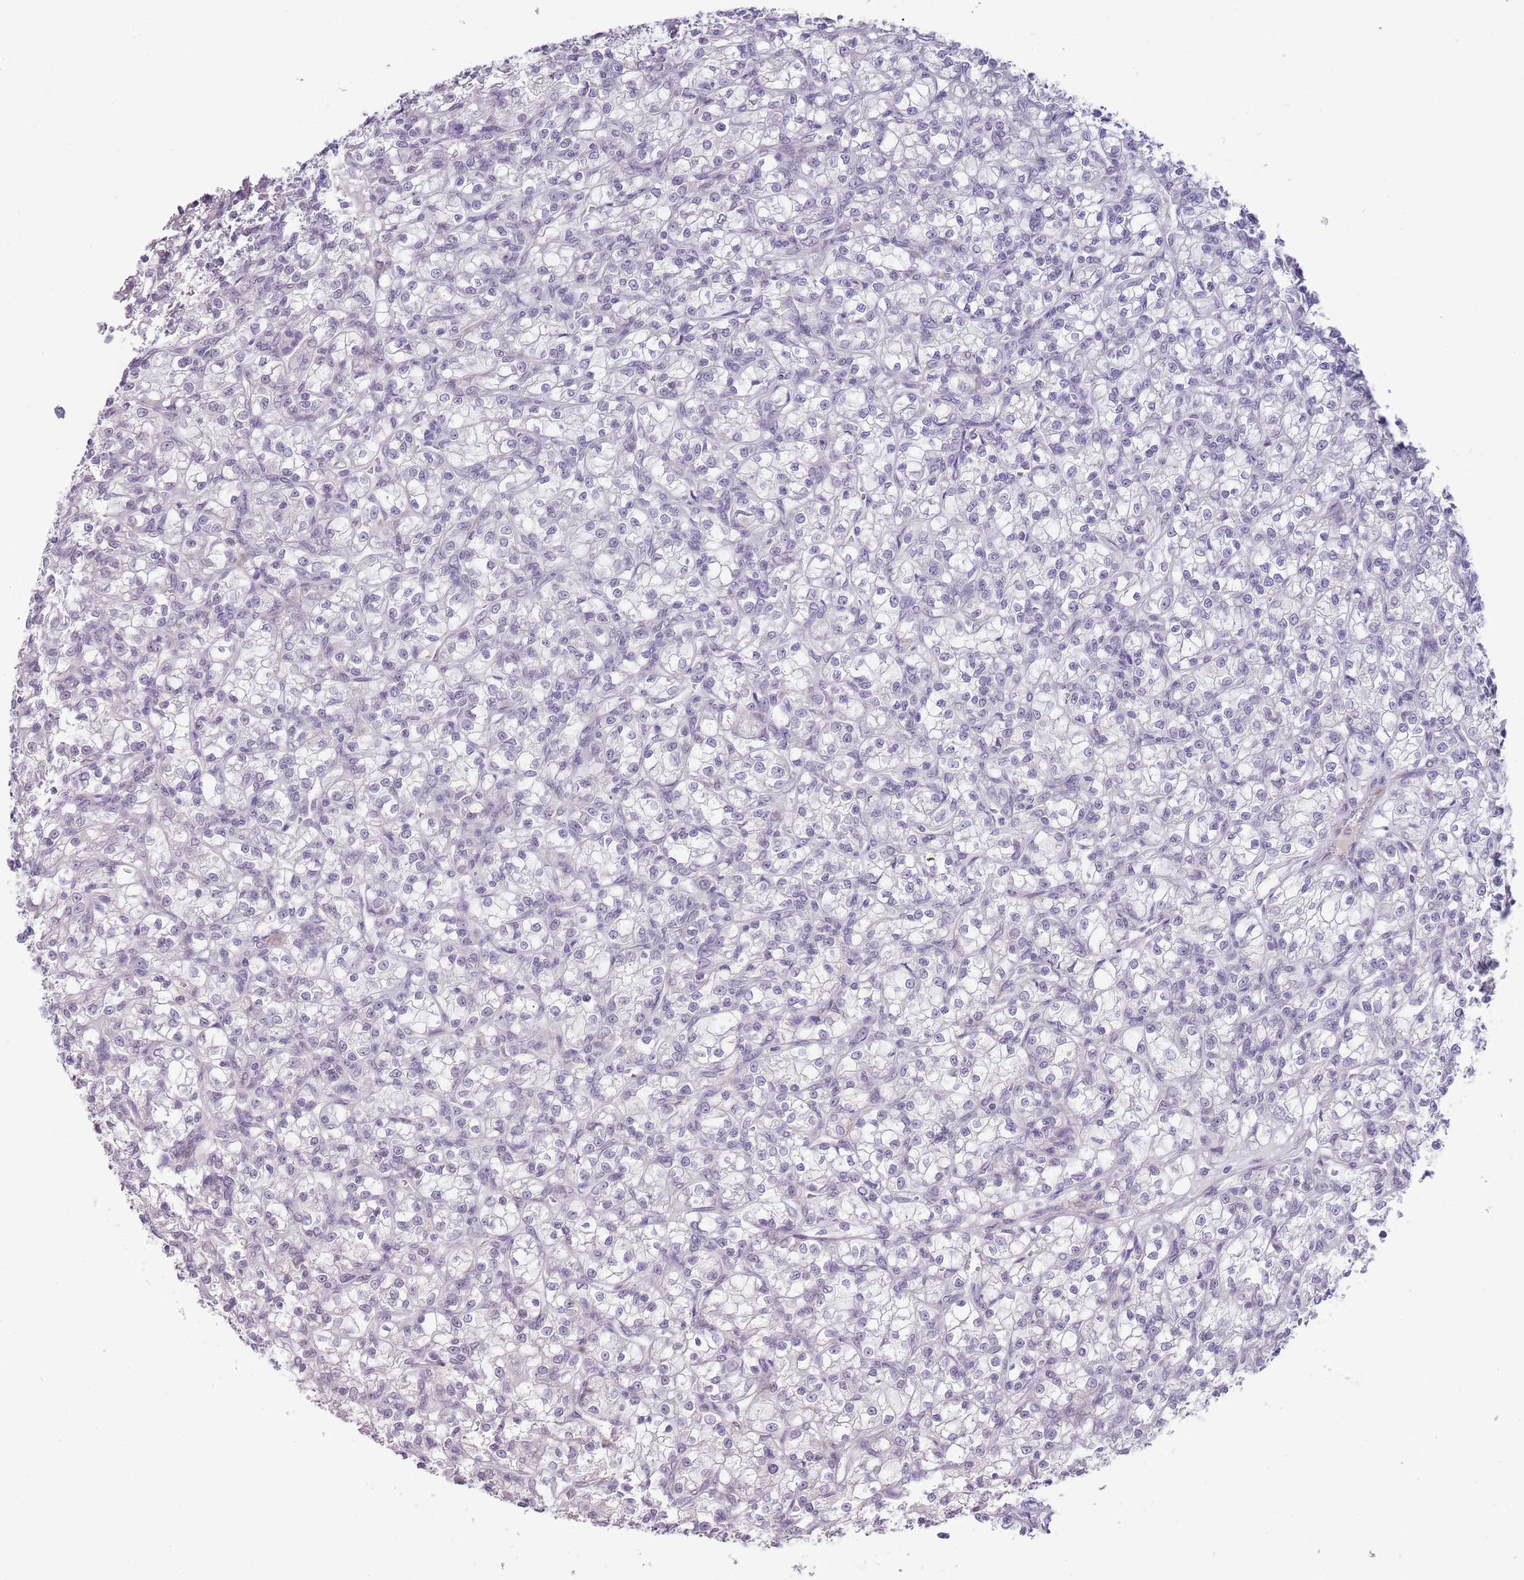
{"staining": {"intensity": "negative", "quantity": "none", "location": "none"}, "tissue": "renal cancer", "cell_type": "Tumor cells", "image_type": "cancer", "snomed": [{"axis": "morphology", "description": "Adenocarcinoma, NOS"}, {"axis": "topography", "description": "Kidney"}], "caption": "IHC micrograph of neoplastic tissue: renal cancer (adenocarcinoma) stained with DAB (3,3'-diaminobenzidine) demonstrates no significant protein staining in tumor cells.", "gene": "NBPF3", "patient": {"sex": "female", "age": 59}}